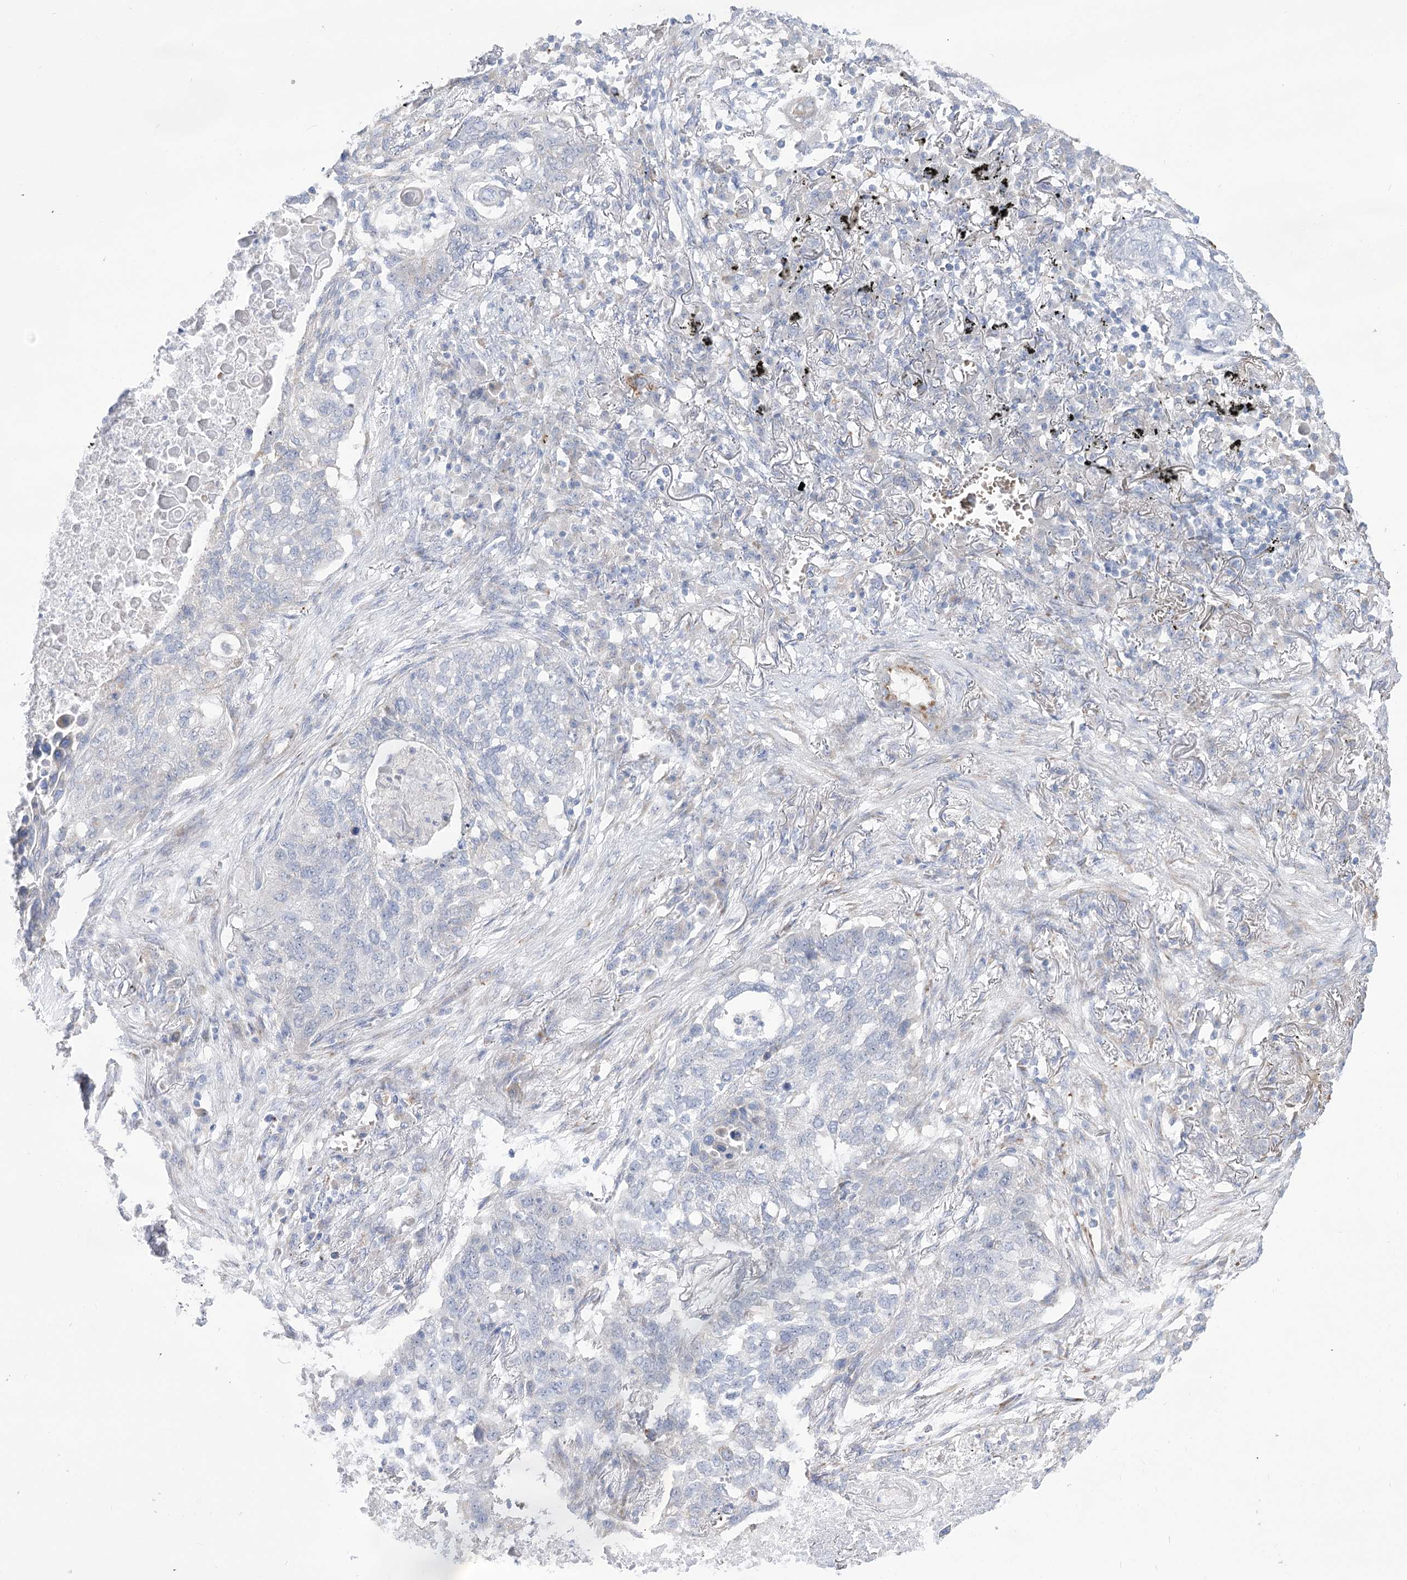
{"staining": {"intensity": "negative", "quantity": "none", "location": "none"}, "tissue": "lung cancer", "cell_type": "Tumor cells", "image_type": "cancer", "snomed": [{"axis": "morphology", "description": "Squamous cell carcinoma, NOS"}, {"axis": "topography", "description": "Lung"}], "caption": "An IHC micrograph of lung cancer (squamous cell carcinoma) is shown. There is no staining in tumor cells of lung cancer (squamous cell carcinoma).", "gene": "SIAE", "patient": {"sex": "female", "age": 63}}